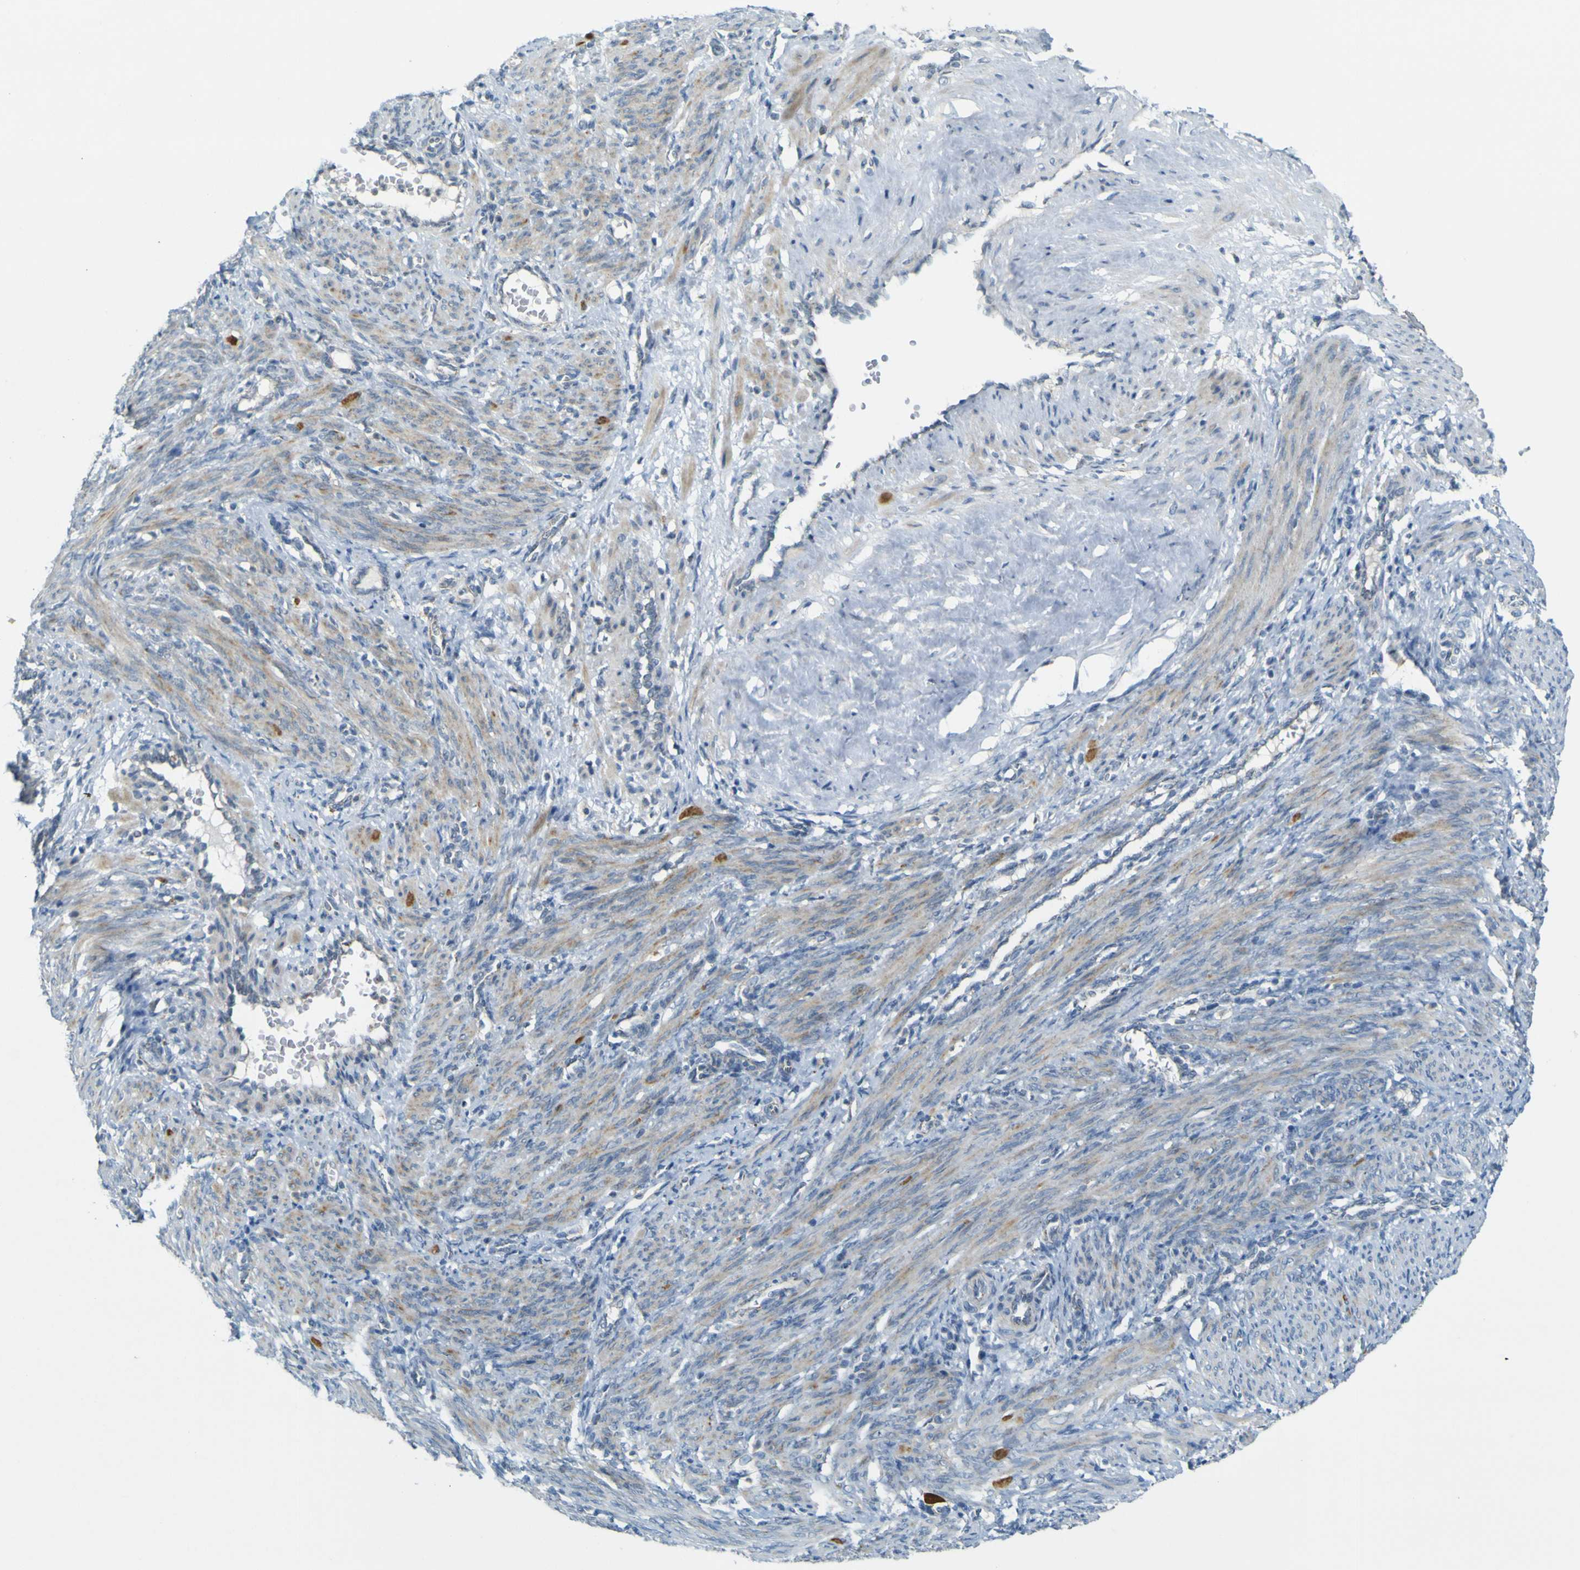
{"staining": {"intensity": "weak", "quantity": "<25%", "location": "cytoplasmic/membranous"}, "tissue": "smooth muscle", "cell_type": "Smooth muscle cells", "image_type": "normal", "snomed": [{"axis": "morphology", "description": "Normal tissue, NOS"}, {"axis": "topography", "description": "Endometrium"}], "caption": "A histopathology image of human smooth muscle is negative for staining in smooth muscle cells.", "gene": "ACBD5", "patient": {"sex": "female", "age": 33}}